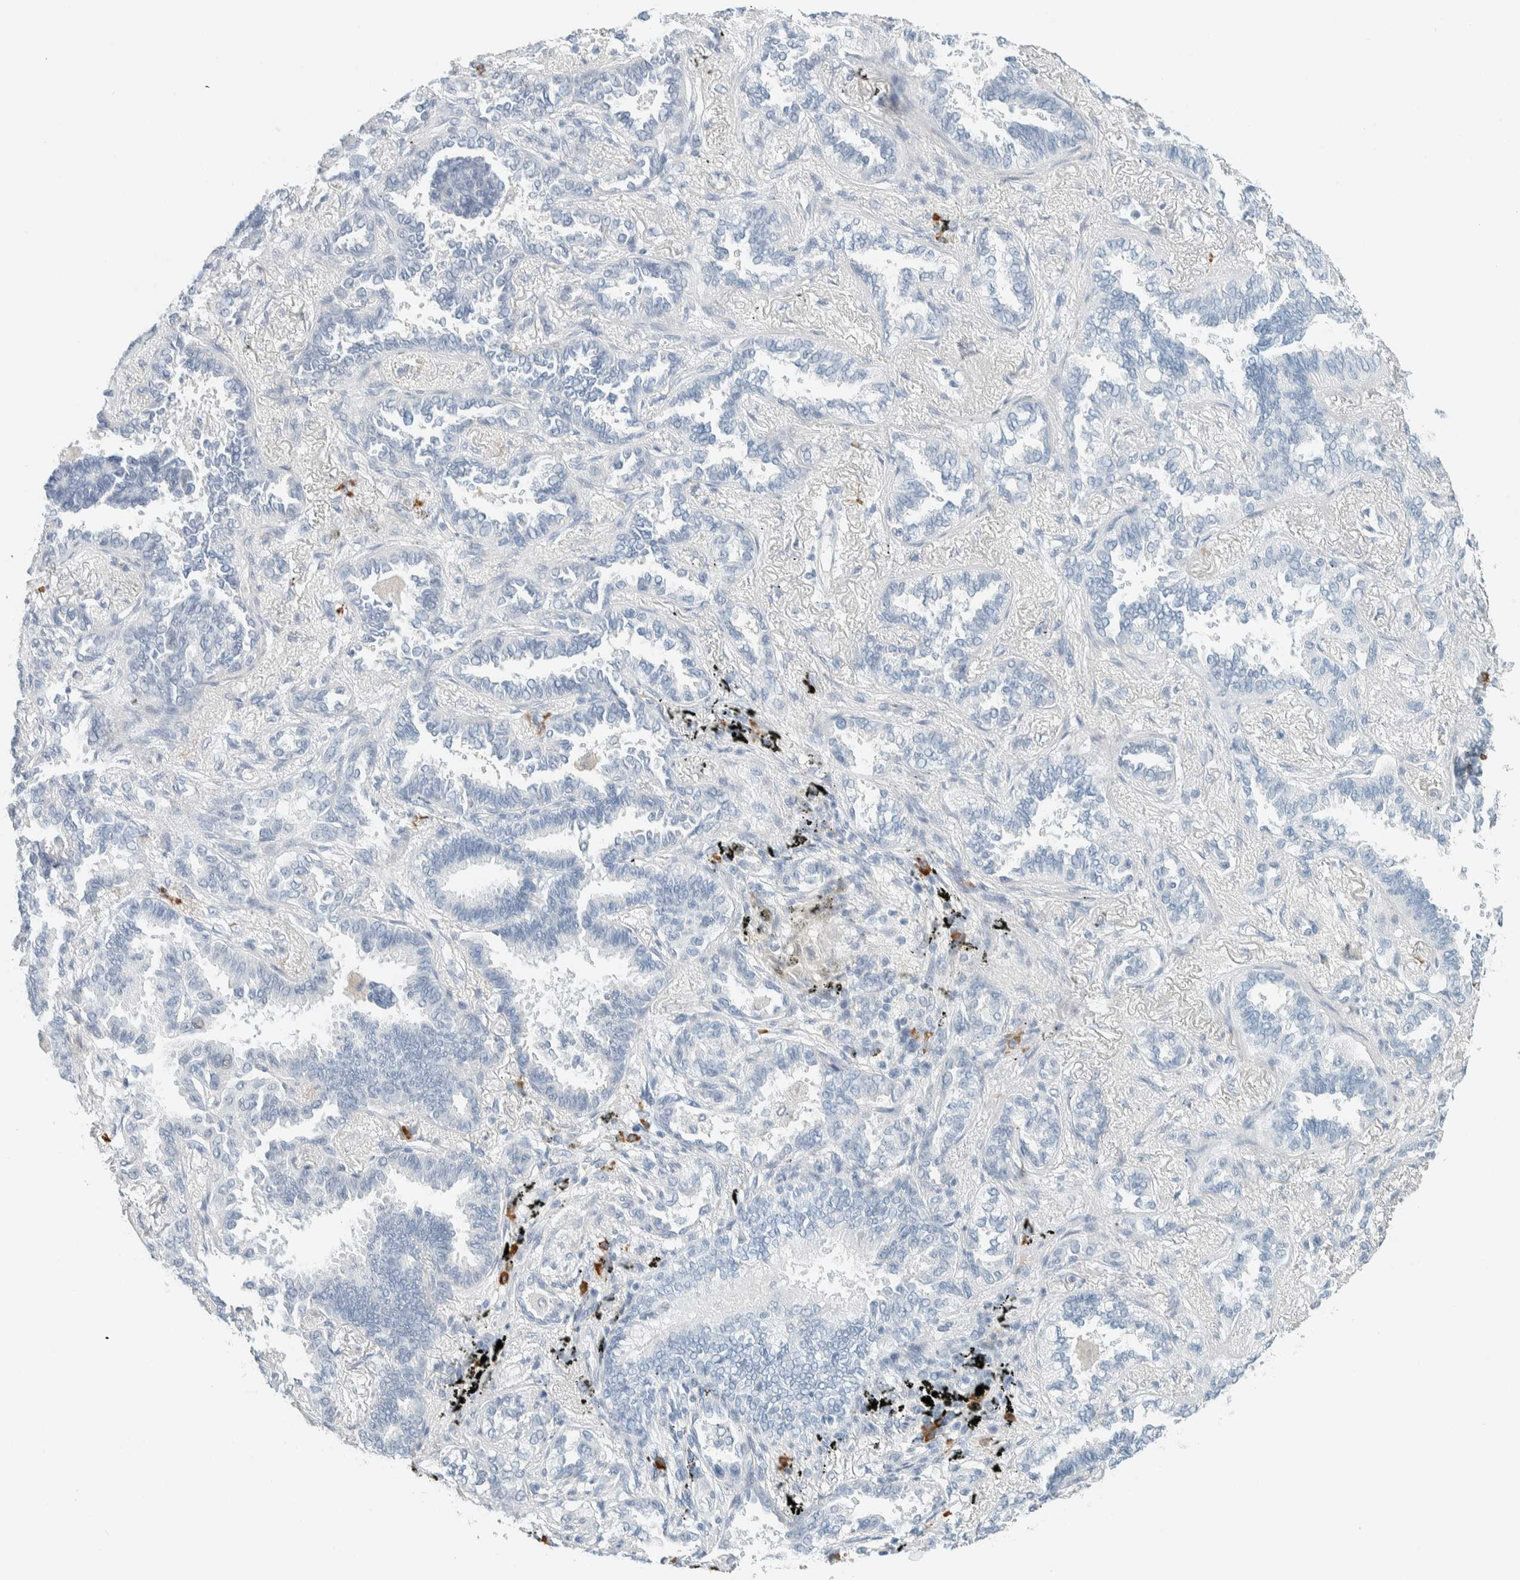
{"staining": {"intensity": "negative", "quantity": "none", "location": "none"}, "tissue": "lung cancer", "cell_type": "Tumor cells", "image_type": "cancer", "snomed": [{"axis": "morphology", "description": "Adenocarcinoma, NOS"}, {"axis": "topography", "description": "Lung"}], "caption": "Immunohistochemistry (IHC) of lung adenocarcinoma demonstrates no staining in tumor cells.", "gene": "ARHGAP27", "patient": {"sex": "male", "age": 59}}